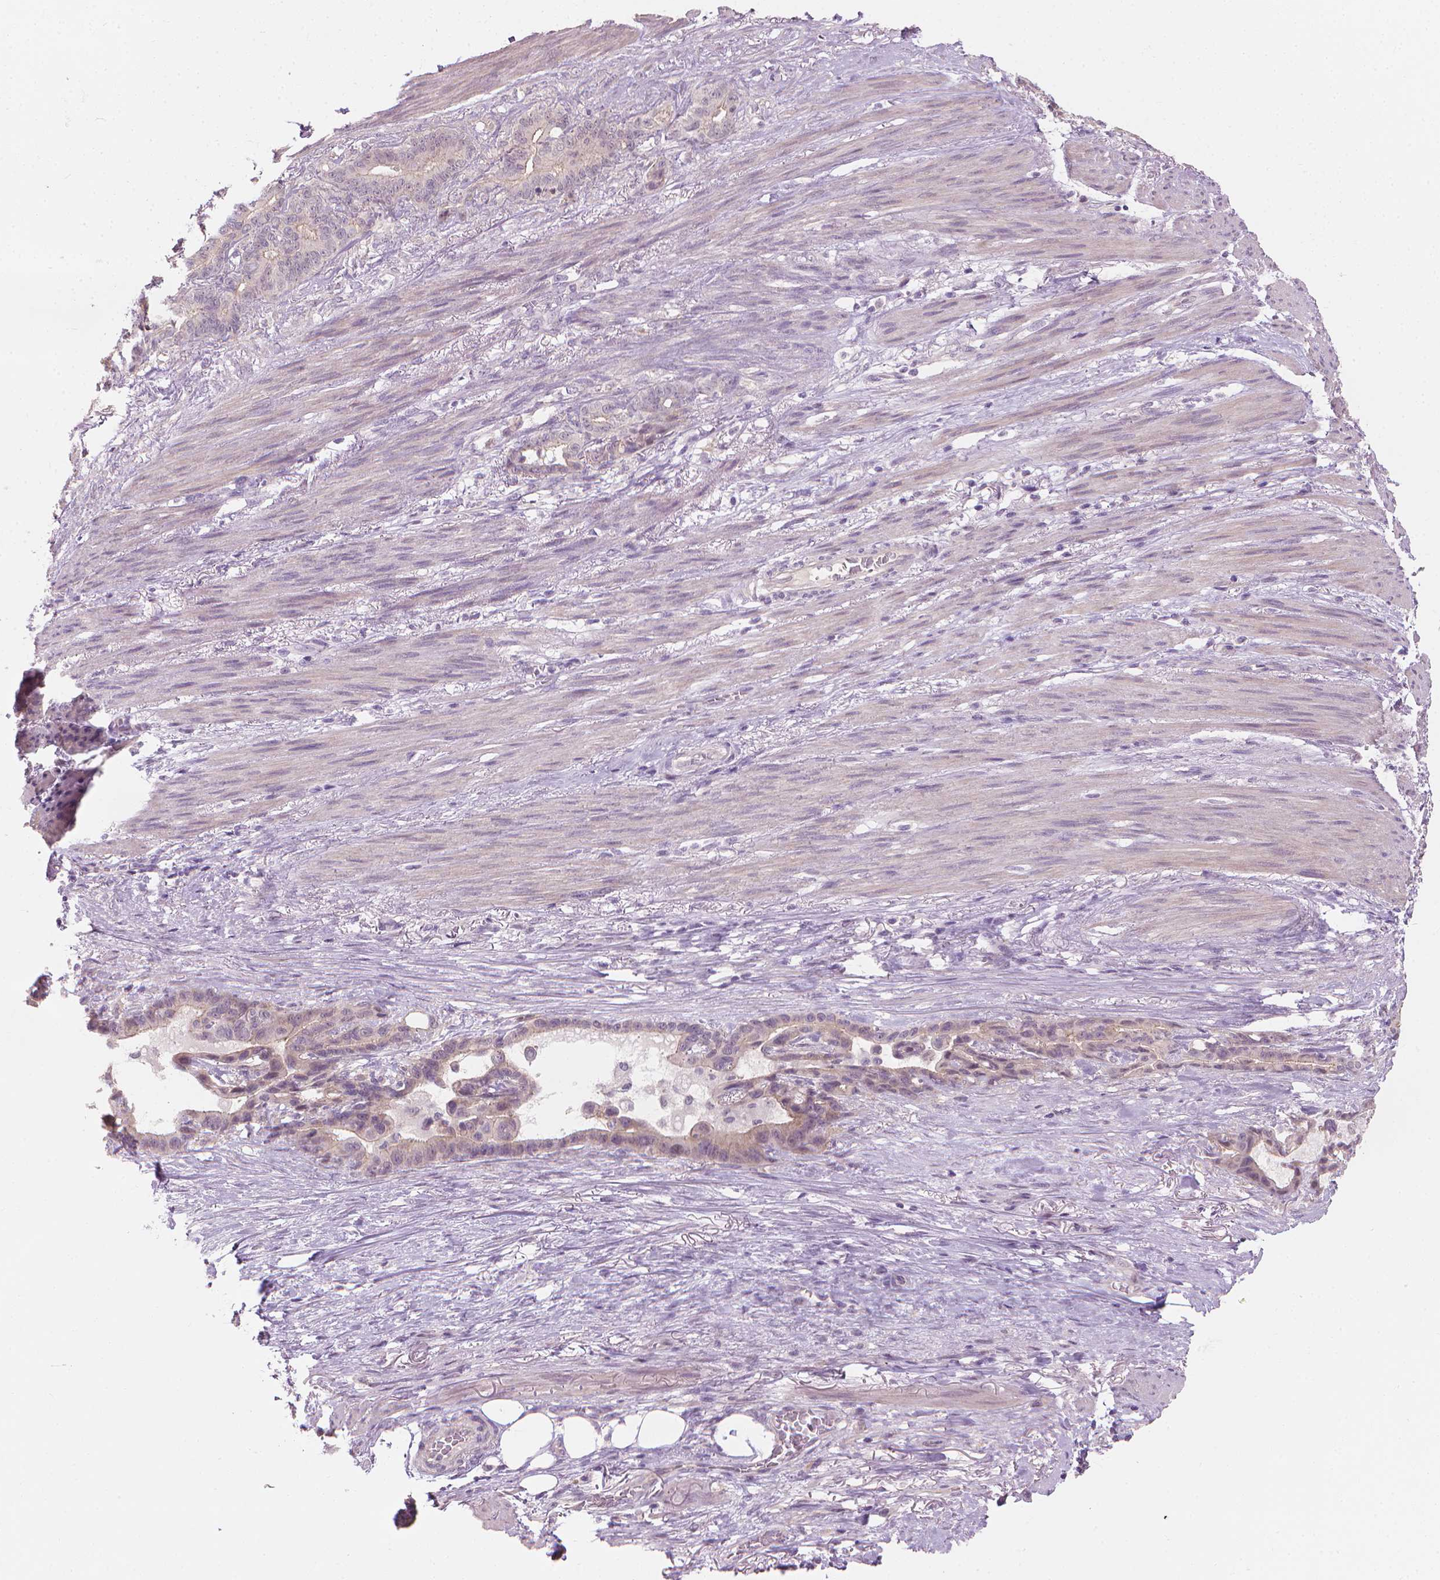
{"staining": {"intensity": "weak", "quantity": "<25%", "location": "cytoplasmic/membranous"}, "tissue": "stomach cancer", "cell_type": "Tumor cells", "image_type": "cancer", "snomed": [{"axis": "morphology", "description": "Normal tissue, NOS"}, {"axis": "morphology", "description": "Adenocarcinoma, NOS"}, {"axis": "topography", "description": "Esophagus"}, {"axis": "topography", "description": "Stomach, upper"}], "caption": "Immunohistochemistry of adenocarcinoma (stomach) shows no expression in tumor cells. The staining is performed using DAB brown chromogen with nuclei counter-stained in using hematoxylin.", "gene": "SAXO2", "patient": {"sex": "male", "age": 62}}